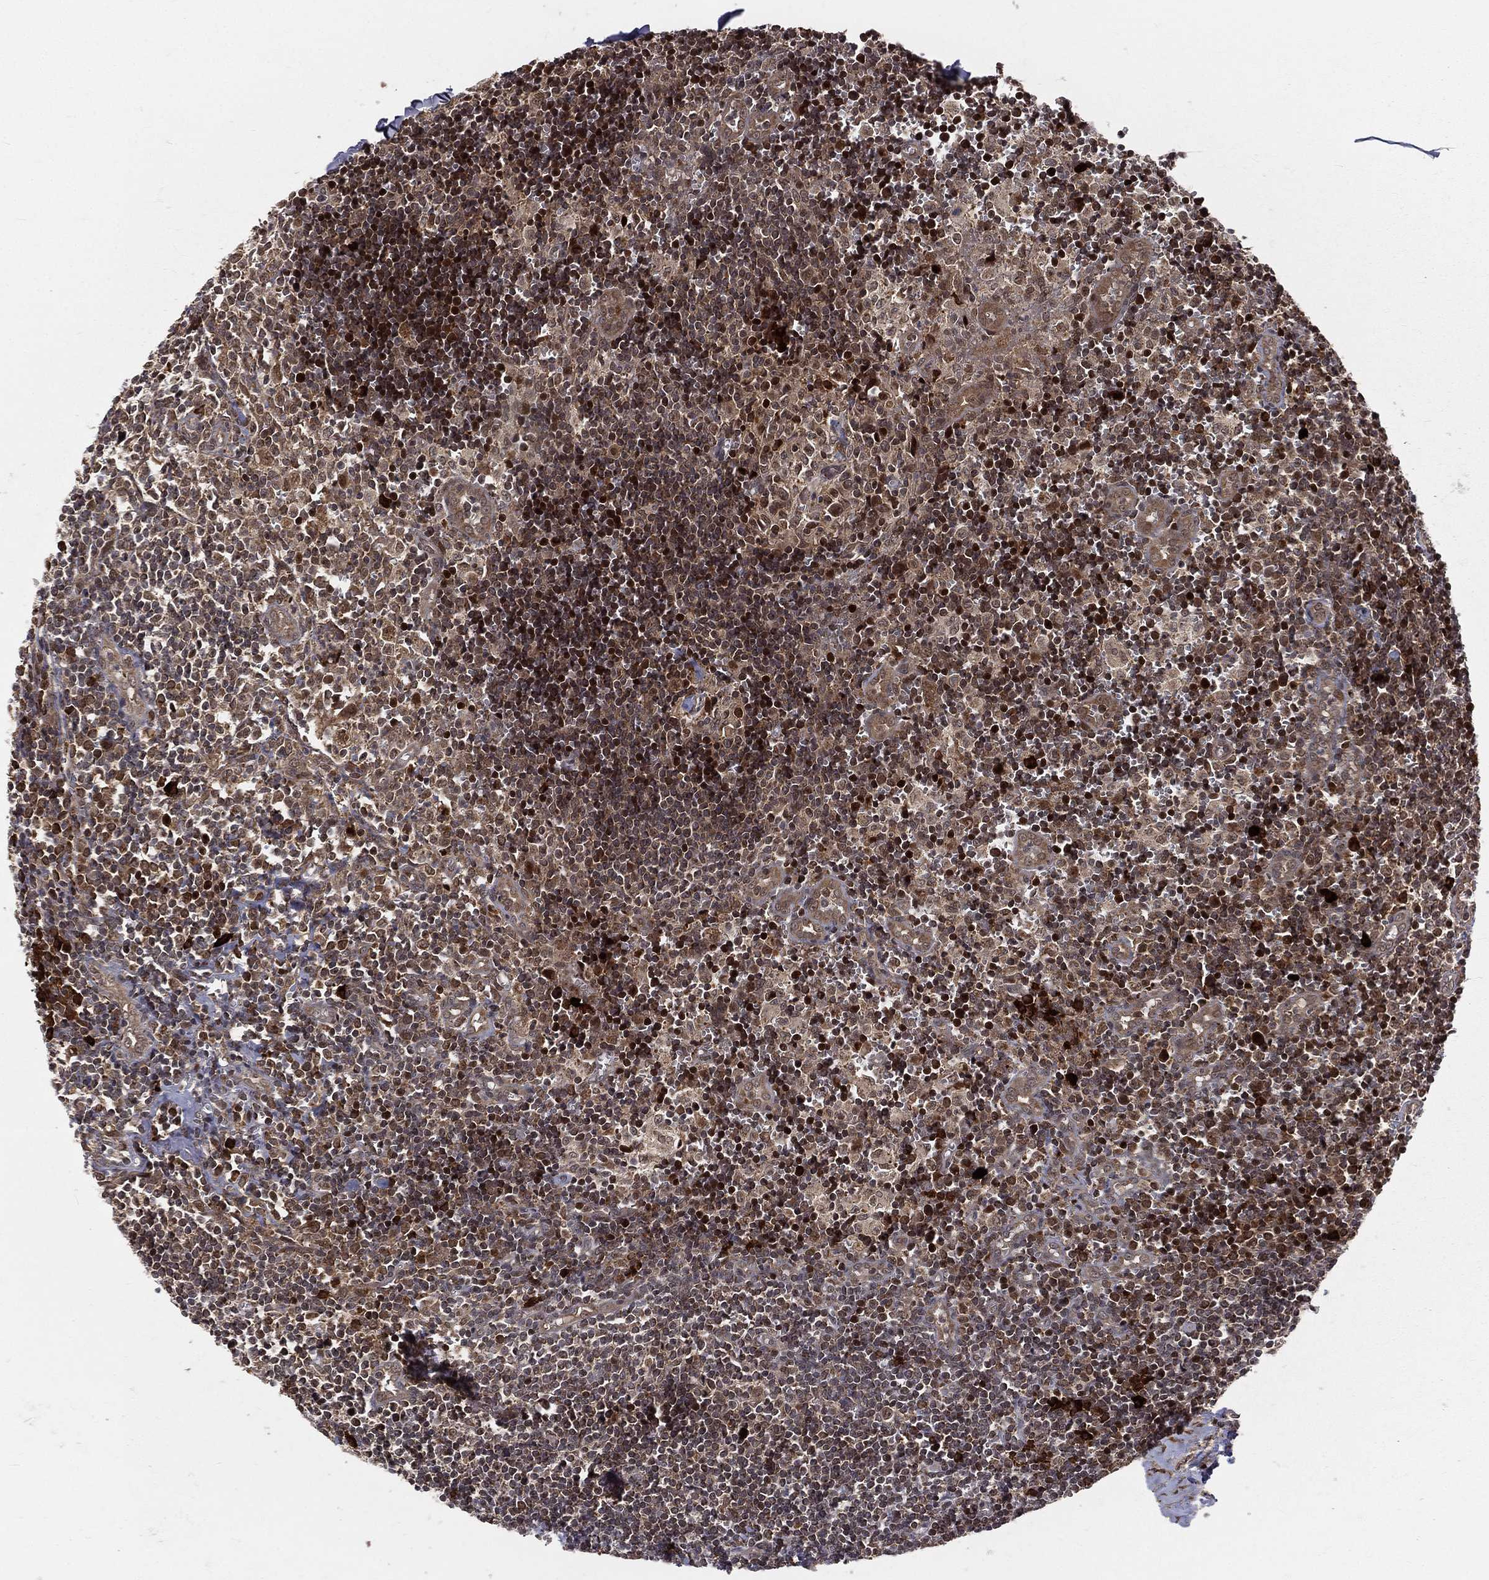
{"staining": {"intensity": "negative", "quantity": "none", "location": "none"}, "tissue": "lymph node", "cell_type": "Germinal center cells", "image_type": "normal", "snomed": [{"axis": "morphology", "description": "Normal tissue, NOS"}, {"axis": "topography", "description": "Lymph node"}, {"axis": "topography", "description": "Salivary gland"}], "caption": "This is an IHC image of unremarkable lymph node. There is no staining in germinal center cells.", "gene": "MDM2", "patient": {"sex": "male", "age": 78}}